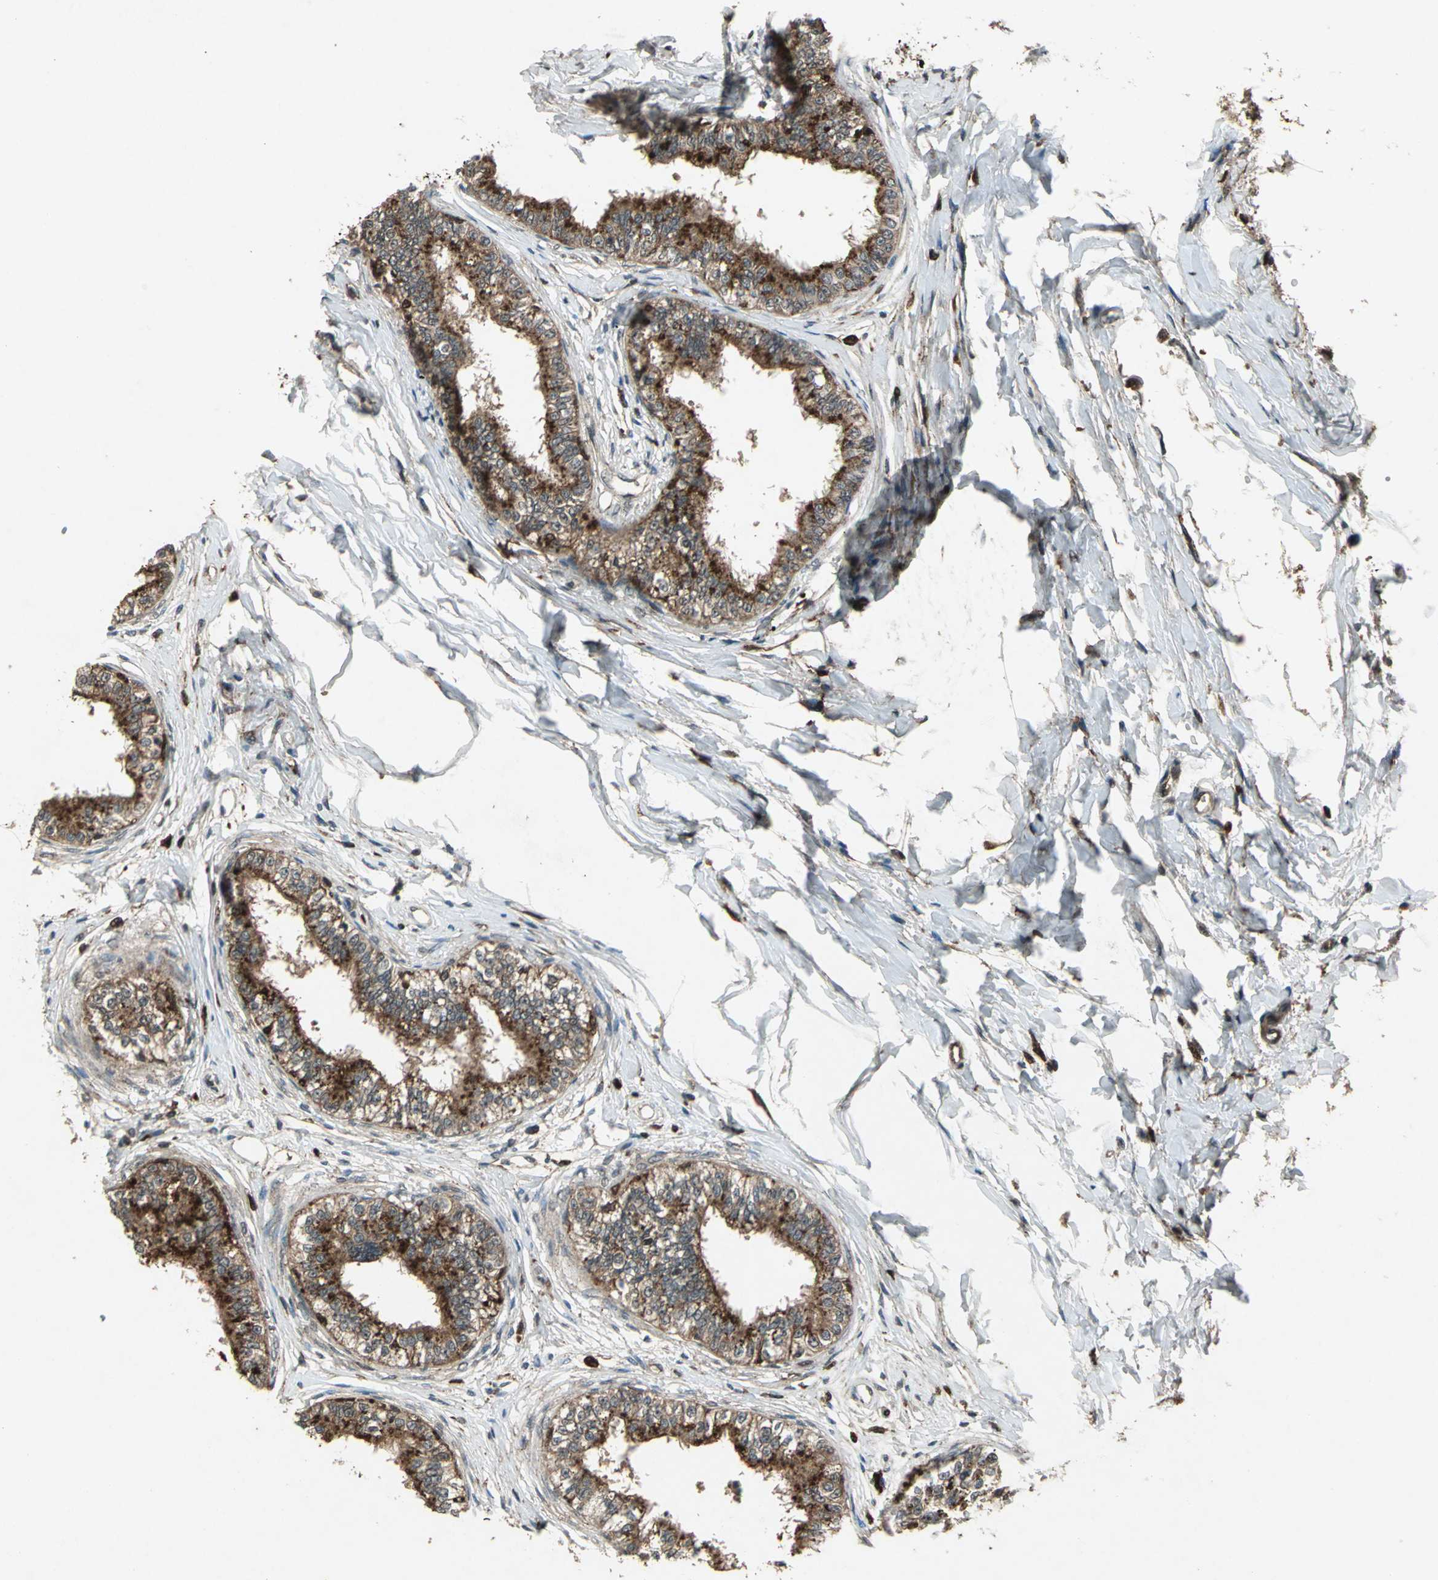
{"staining": {"intensity": "strong", "quantity": ">75%", "location": "cytoplasmic/membranous"}, "tissue": "epididymis", "cell_type": "Glandular cells", "image_type": "normal", "snomed": [{"axis": "morphology", "description": "Normal tissue, NOS"}, {"axis": "morphology", "description": "Adenocarcinoma, metastatic, NOS"}, {"axis": "topography", "description": "Testis"}, {"axis": "topography", "description": "Epididymis"}], "caption": "The immunohistochemical stain highlights strong cytoplasmic/membranous expression in glandular cells of benign epididymis.", "gene": "PYCARD", "patient": {"sex": "male", "age": 26}}